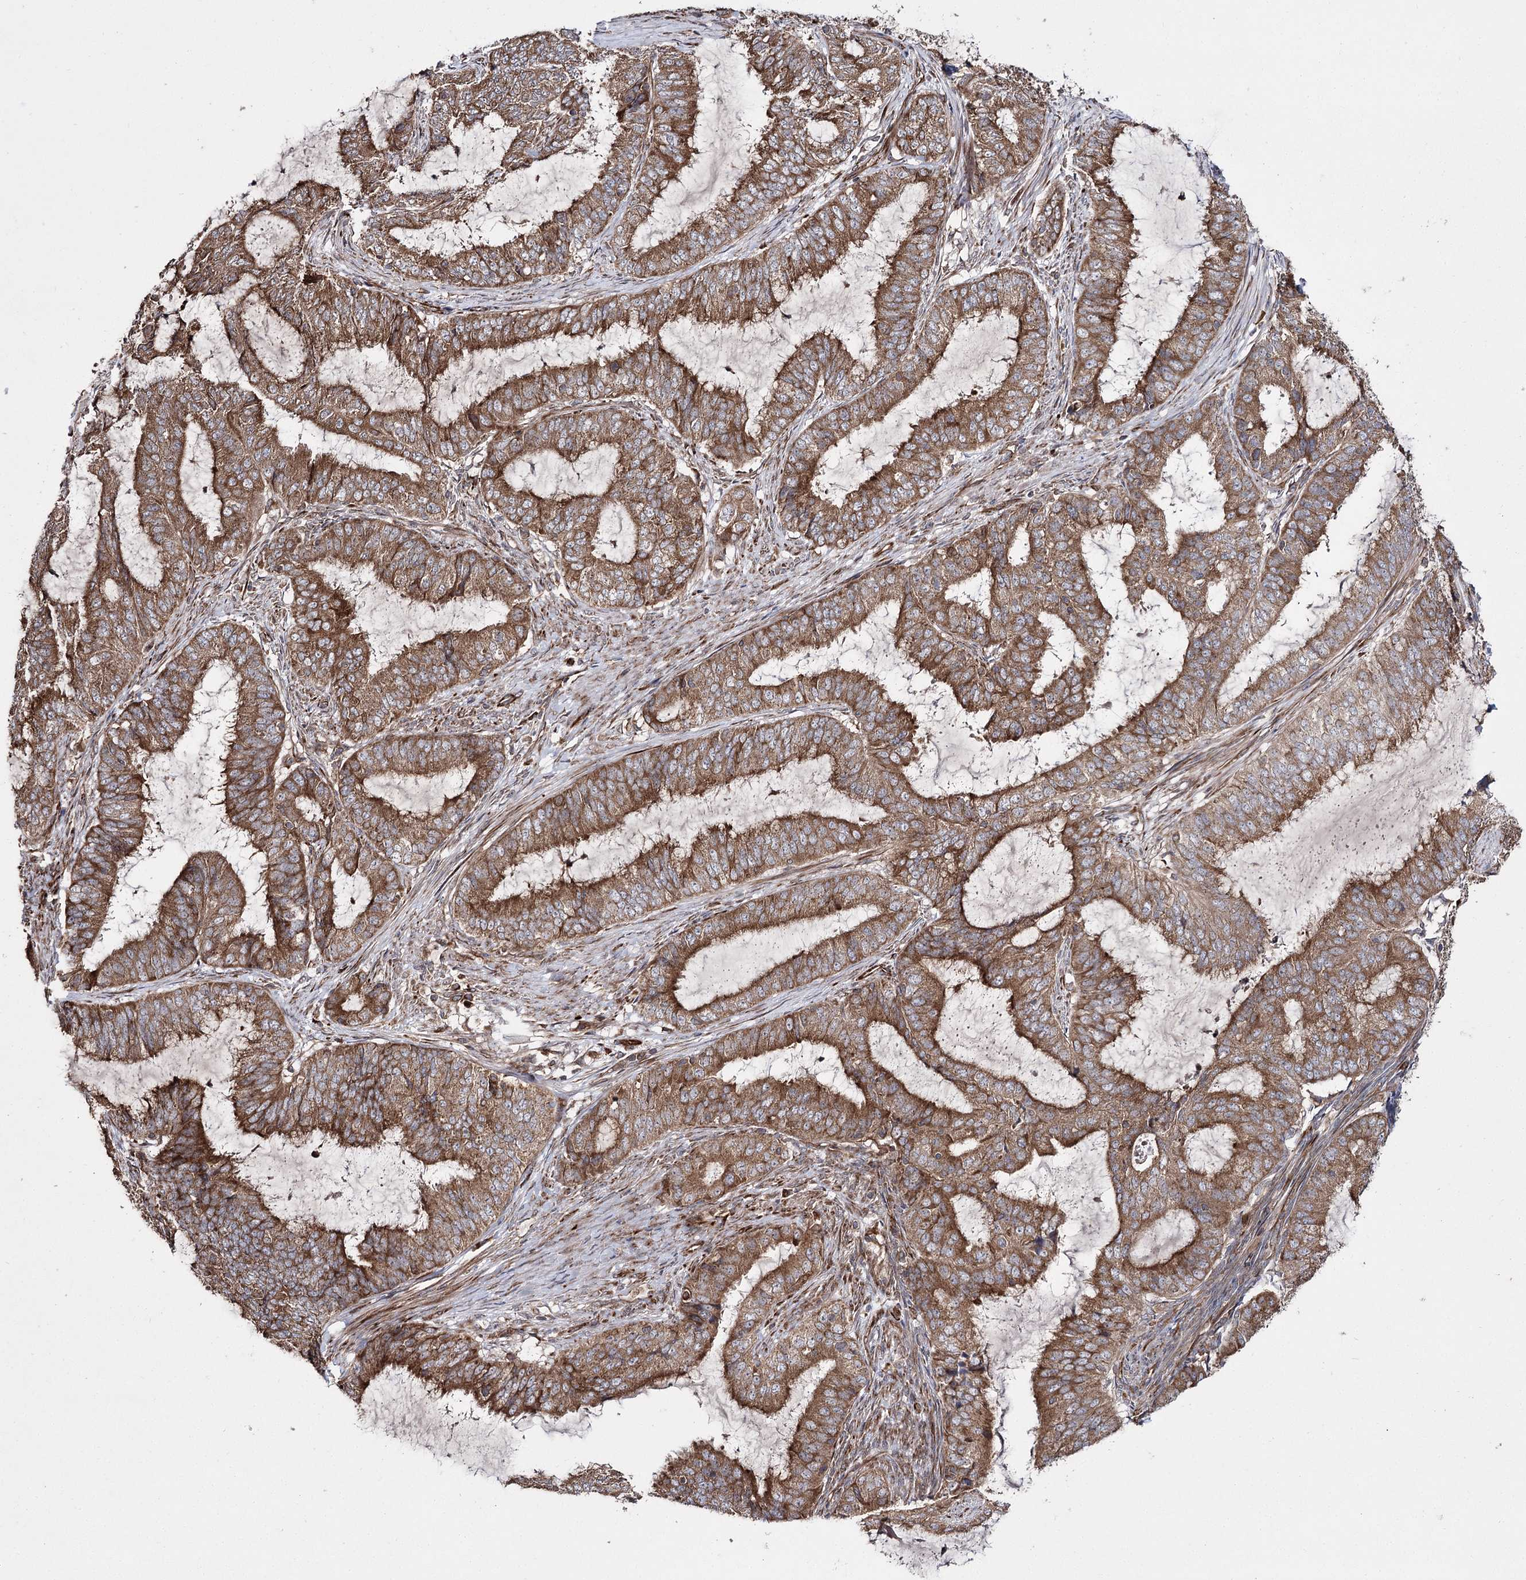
{"staining": {"intensity": "moderate", "quantity": ">75%", "location": "cytoplasmic/membranous"}, "tissue": "endometrial cancer", "cell_type": "Tumor cells", "image_type": "cancer", "snomed": [{"axis": "morphology", "description": "Adenocarcinoma, NOS"}, {"axis": "topography", "description": "Endometrium"}], "caption": "Protein staining exhibits moderate cytoplasmic/membranous positivity in approximately >75% of tumor cells in endometrial adenocarcinoma. The staining is performed using DAB (3,3'-diaminobenzidine) brown chromogen to label protein expression. The nuclei are counter-stained blue using hematoxylin.", "gene": "HECTD2", "patient": {"sex": "female", "age": 51}}